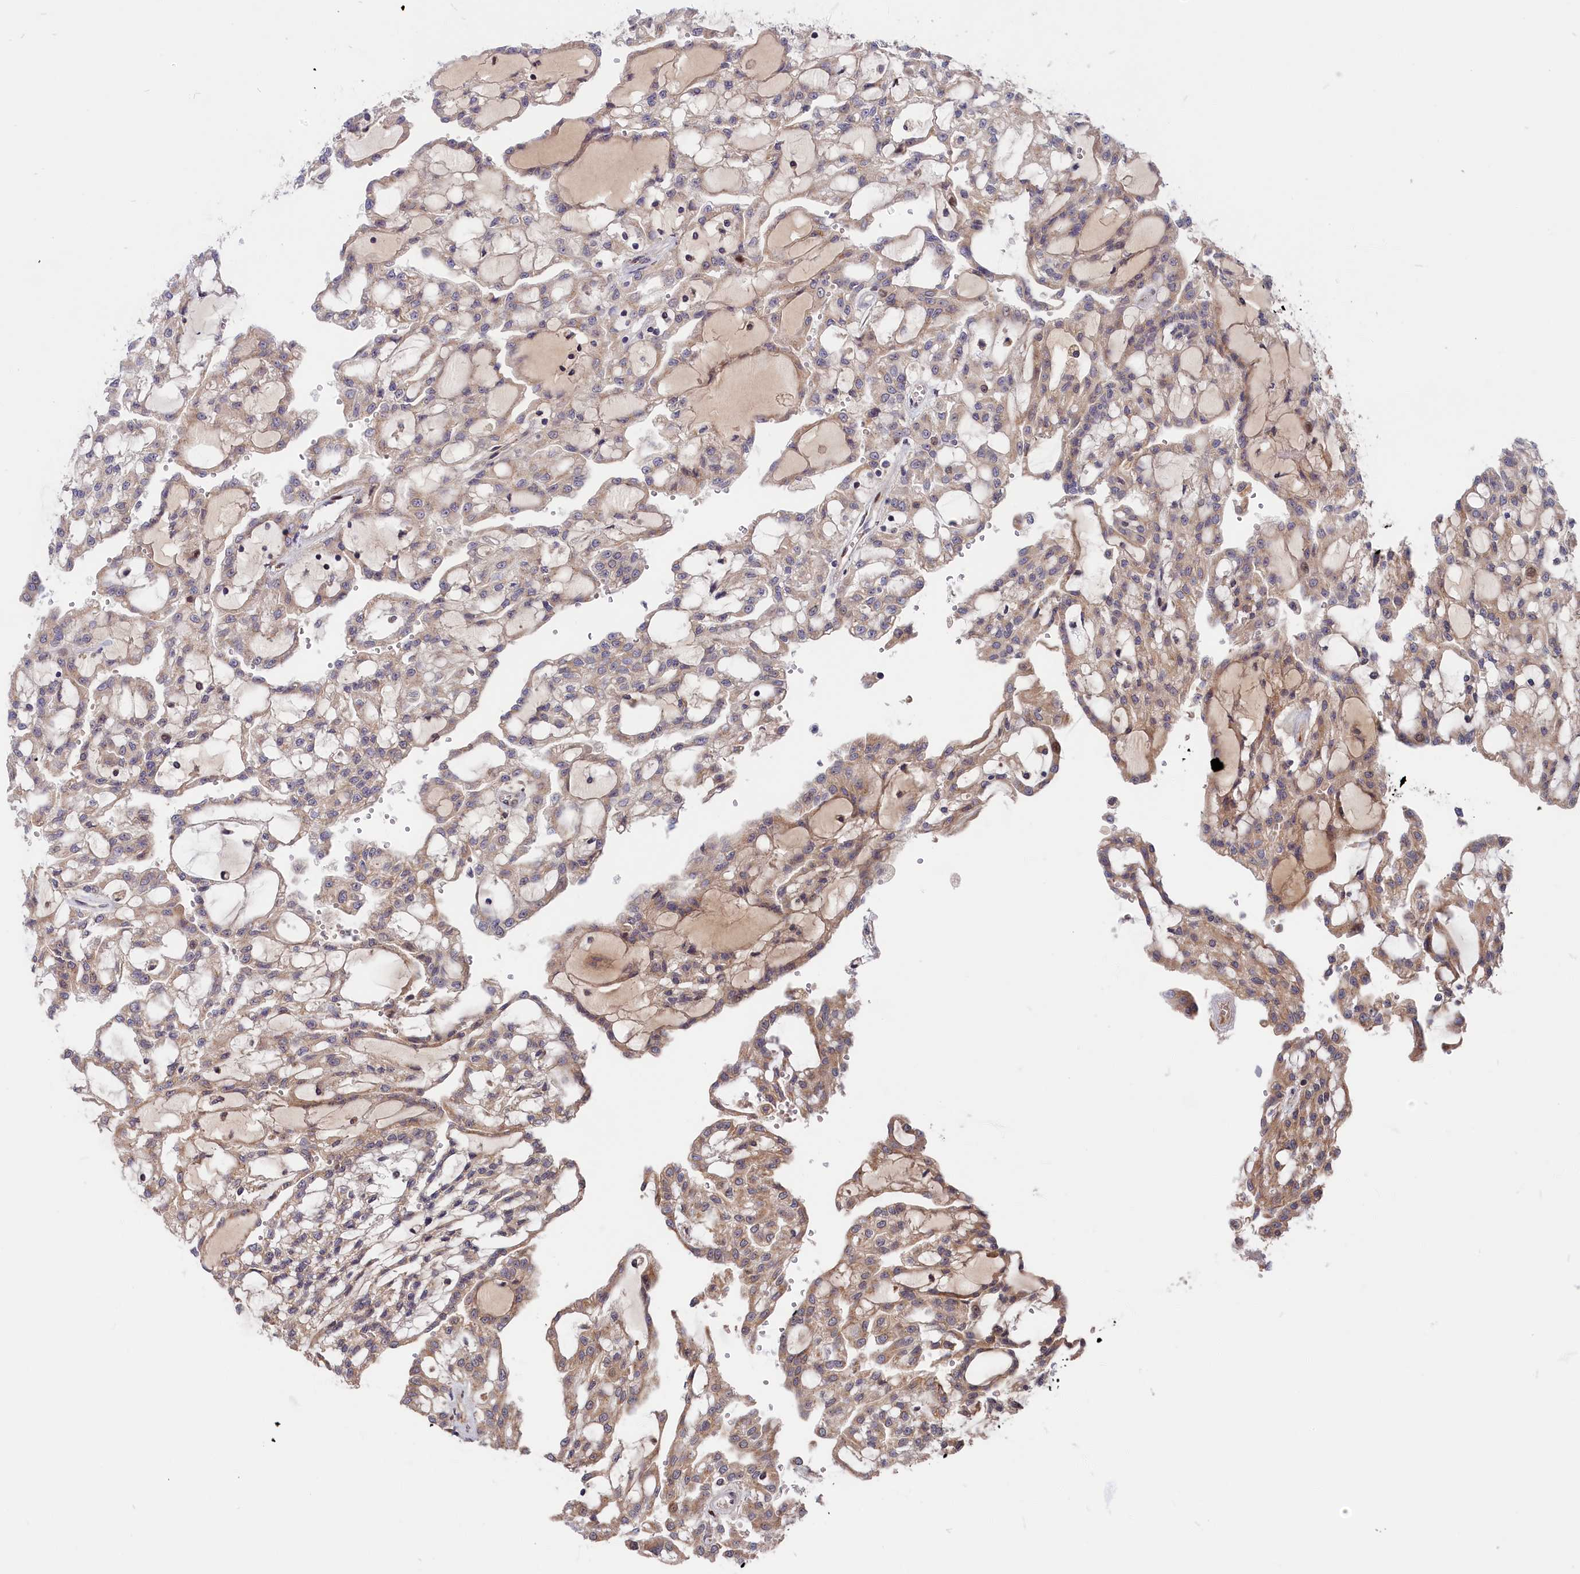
{"staining": {"intensity": "weak", "quantity": "25%-75%", "location": "cytoplasmic/membranous"}, "tissue": "renal cancer", "cell_type": "Tumor cells", "image_type": "cancer", "snomed": [{"axis": "morphology", "description": "Adenocarcinoma, NOS"}, {"axis": "topography", "description": "Kidney"}], "caption": "Renal cancer (adenocarcinoma) tissue reveals weak cytoplasmic/membranous expression in about 25%-75% of tumor cells, visualized by immunohistochemistry.", "gene": "CHST12", "patient": {"sex": "male", "age": 63}}